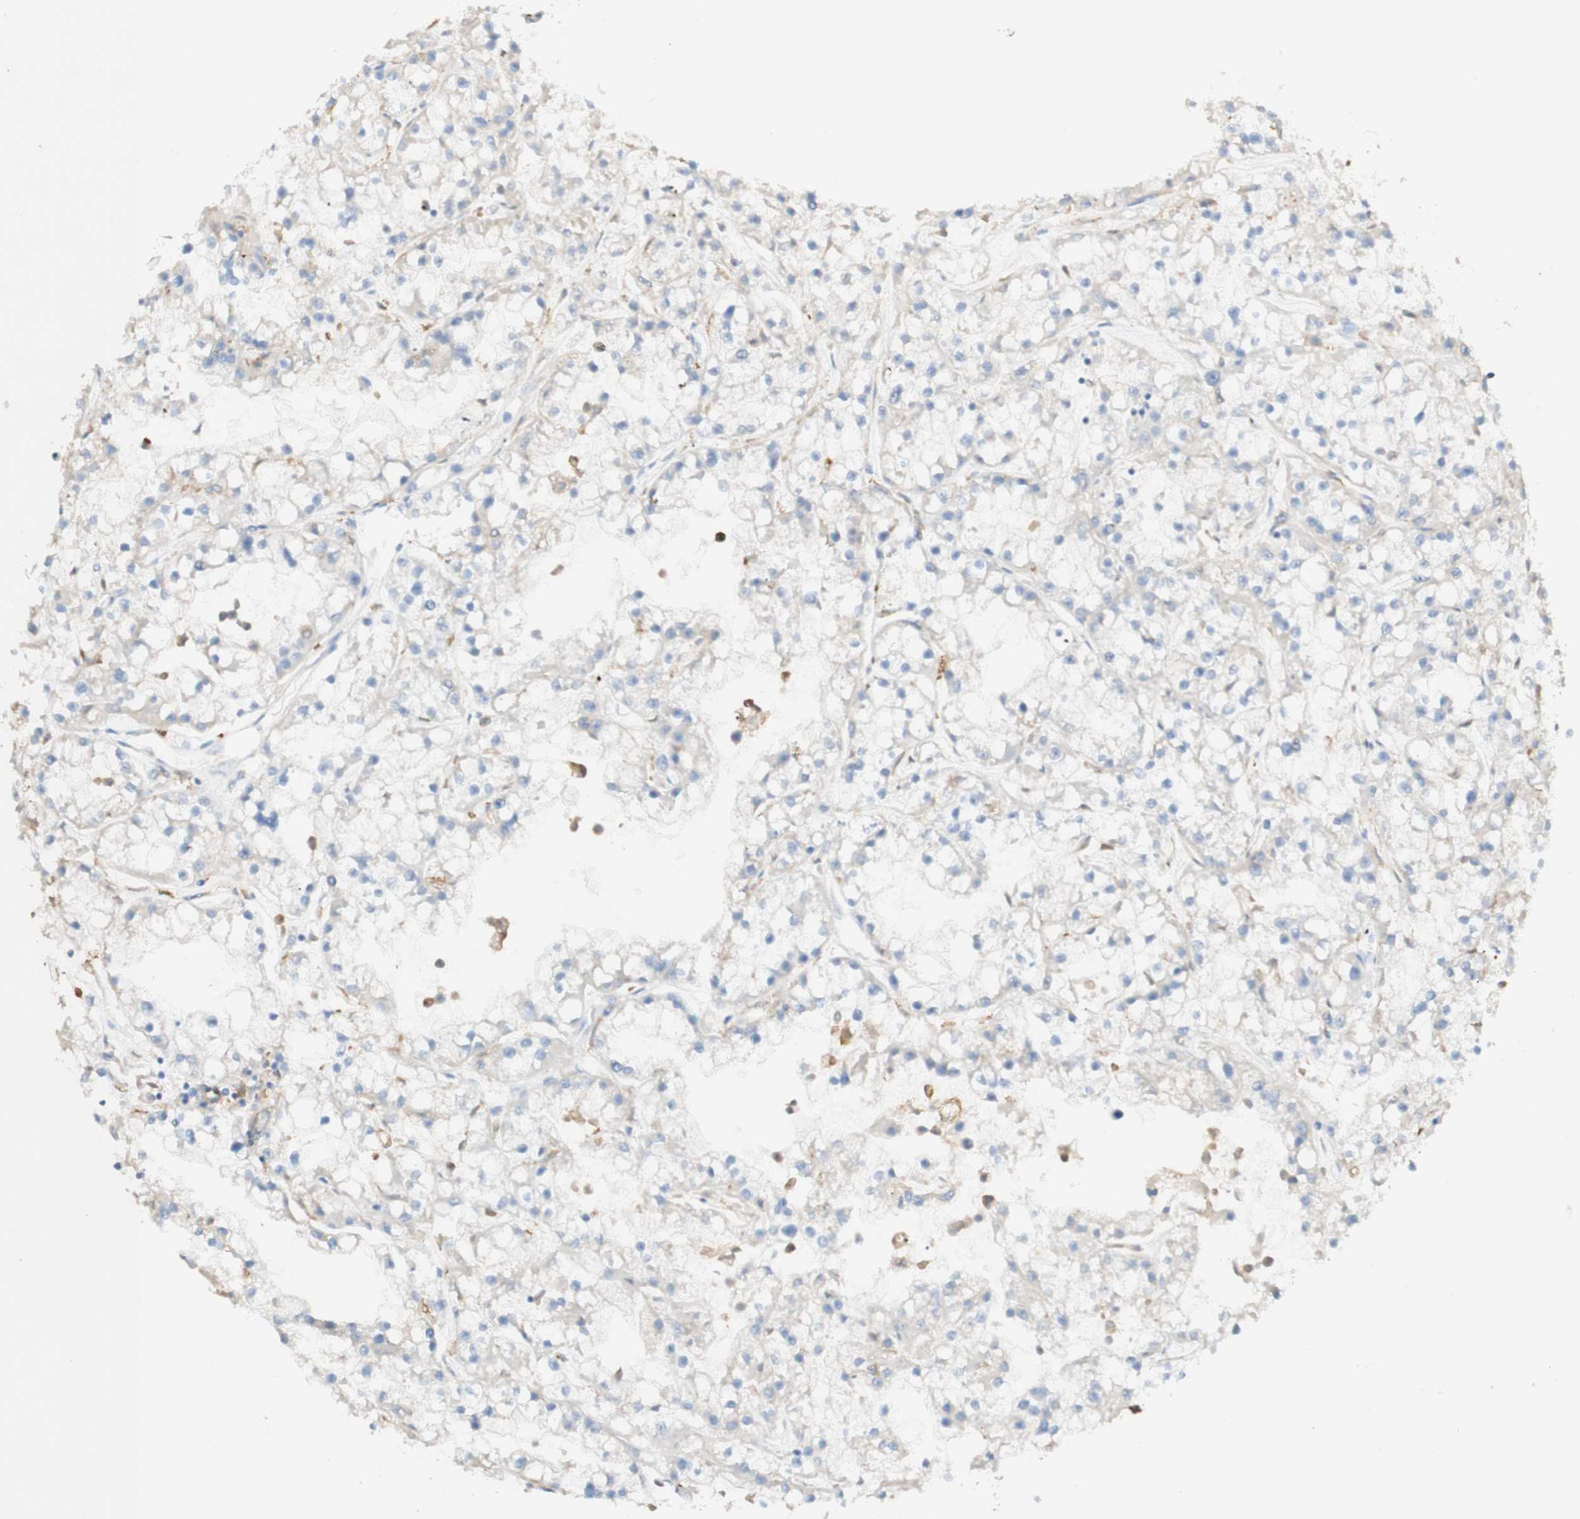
{"staining": {"intensity": "weak", "quantity": "<25%", "location": "cytoplasmic/membranous"}, "tissue": "renal cancer", "cell_type": "Tumor cells", "image_type": "cancer", "snomed": [{"axis": "morphology", "description": "Adenocarcinoma, NOS"}, {"axis": "topography", "description": "Kidney"}], "caption": "This photomicrograph is of adenocarcinoma (renal) stained with immunohistochemistry (IHC) to label a protein in brown with the nuclei are counter-stained blue. There is no staining in tumor cells.", "gene": "FCGRT", "patient": {"sex": "female", "age": 52}}